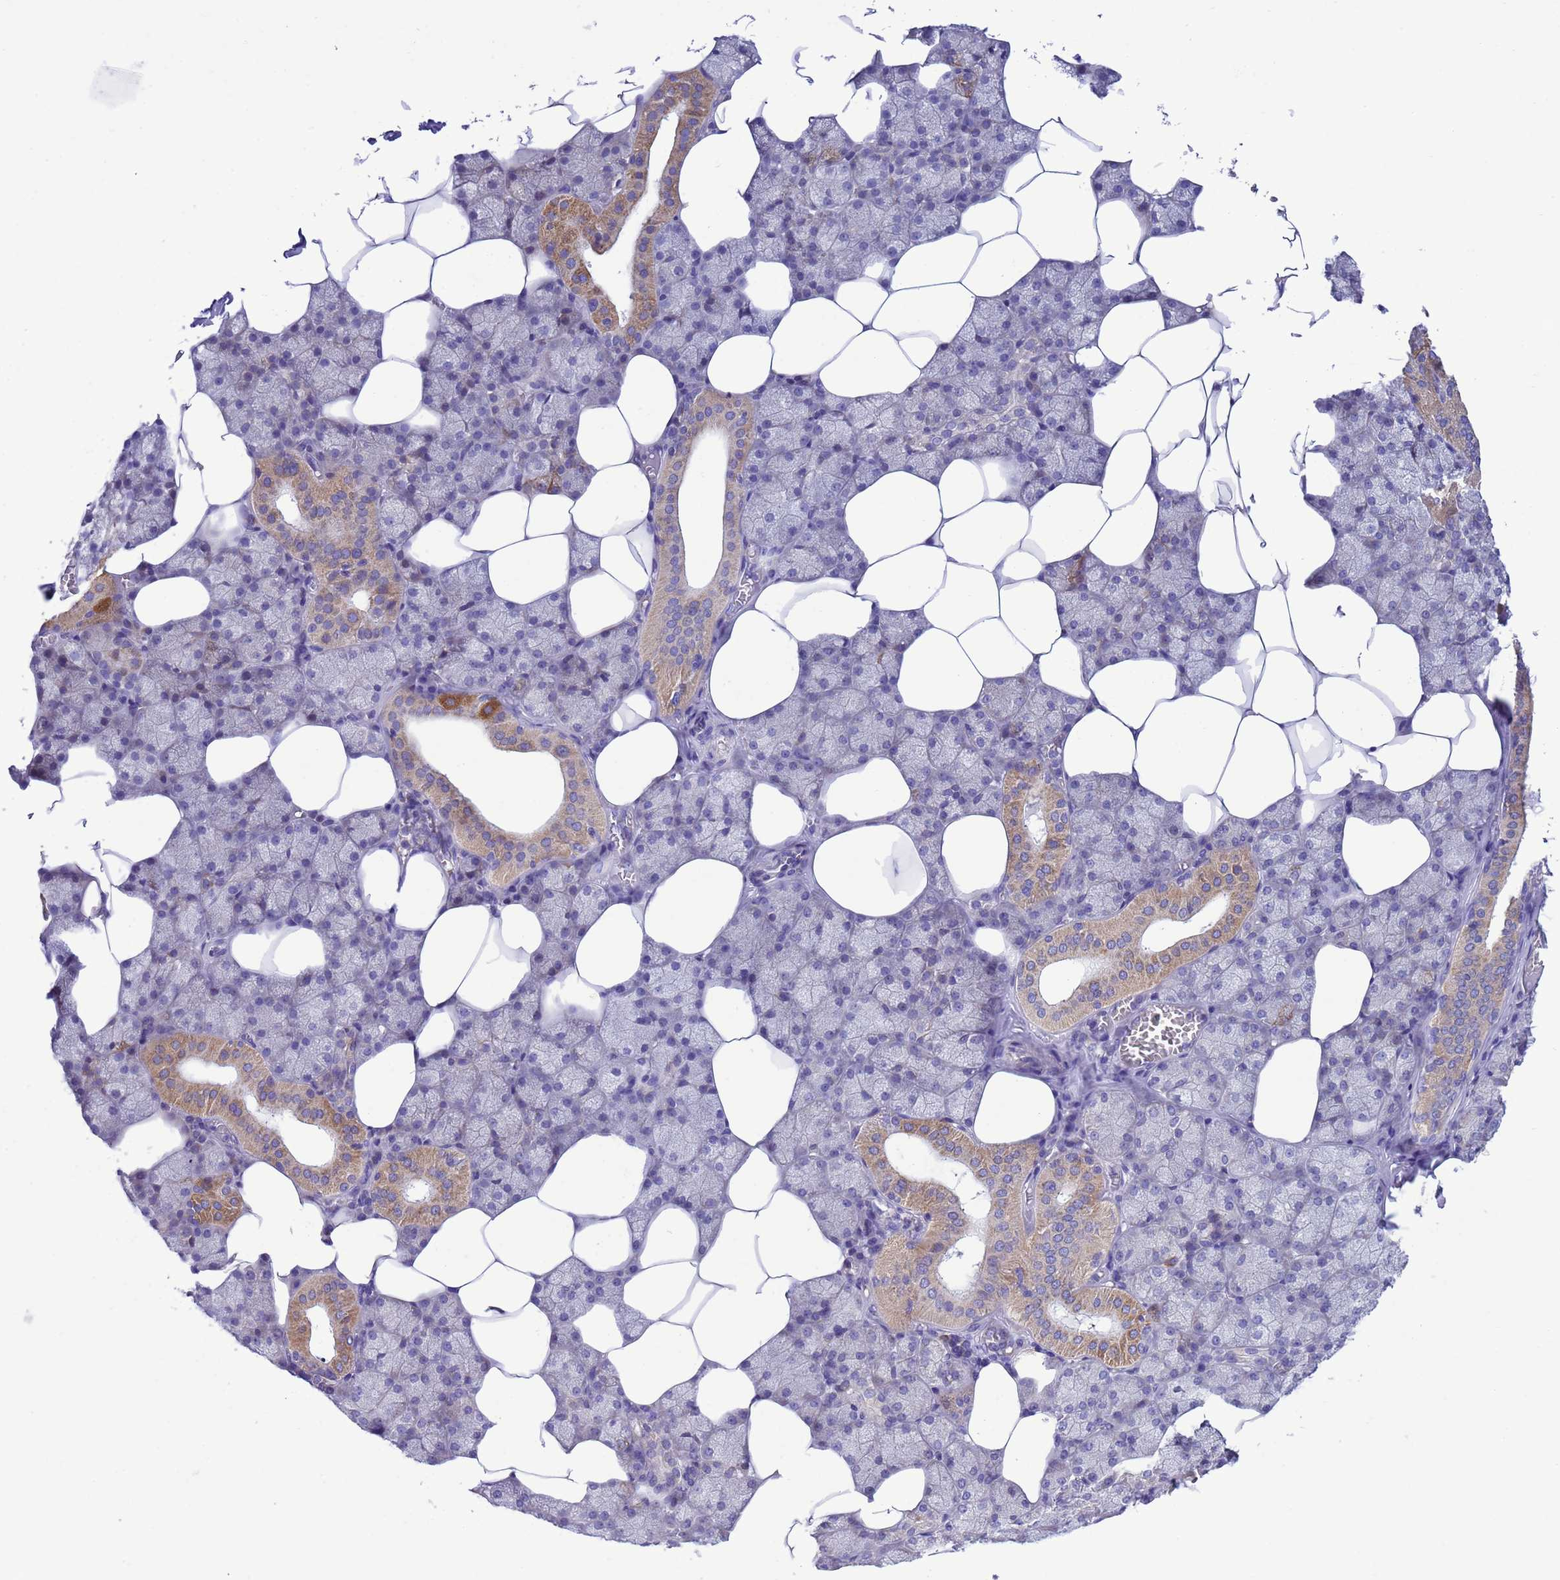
{"staining": {"intensity": "moderate", "quantity": "<25%", "location": "cytoplasmic/membranous"}, "tissue": "salivary gland", "cell_type": "Glandular cells", "image_type": "normal", "snomed": [{"axis": "morphology", "description": "Normal tissue, NOS"}, {"axis": "topography", "description": "Salivary gland"}], "caption": "A histopathology image of human salivary gland stained for a protein reveals moderate cytoplasmic/membranous brown staining in glandular cells.", "gene": "CCDC191", "patient": {"sex": "male", "age": 62}}